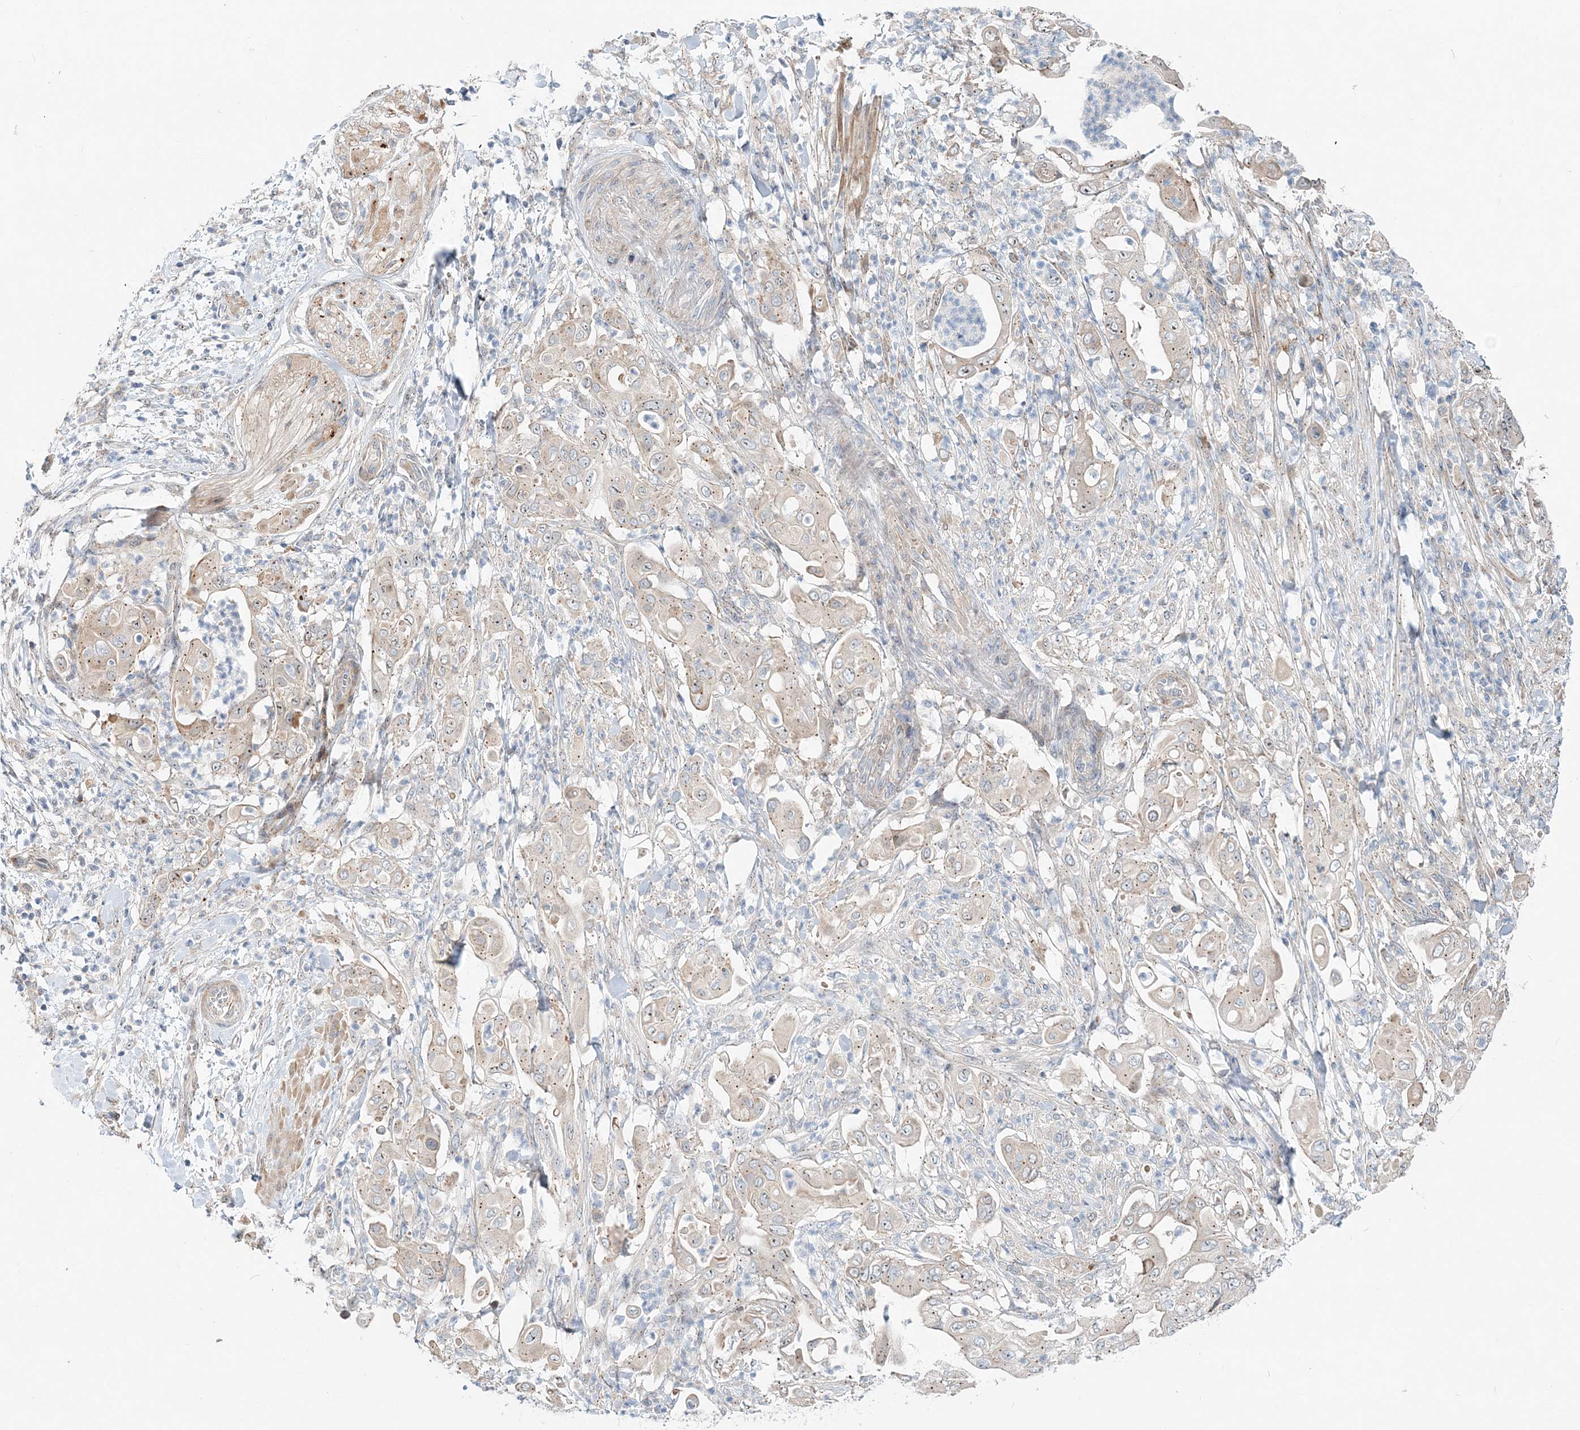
{"staining": {"intensity": "weak", "quantity": "25%-75%", "location": "cytoplasmic/membranous"}, "tissue": "pancreatic cancer", "cell_type": "Tumor cells", "image_type": "cancer", "snomed": [{"axis": "morphology", "description": "Adenocarcinoma, NOS"}, {"axis": "topography", "description": "Pancreas"}], "caption": "Human pancreatic adenocarcinoma stained for a protein (brown) reveals weak cytoplasmic/membranous positive positivity in approximately 25%-75% of tumor cells.", "gene": "CXXC5", "patient": {"sex": "female", "age": 77}}